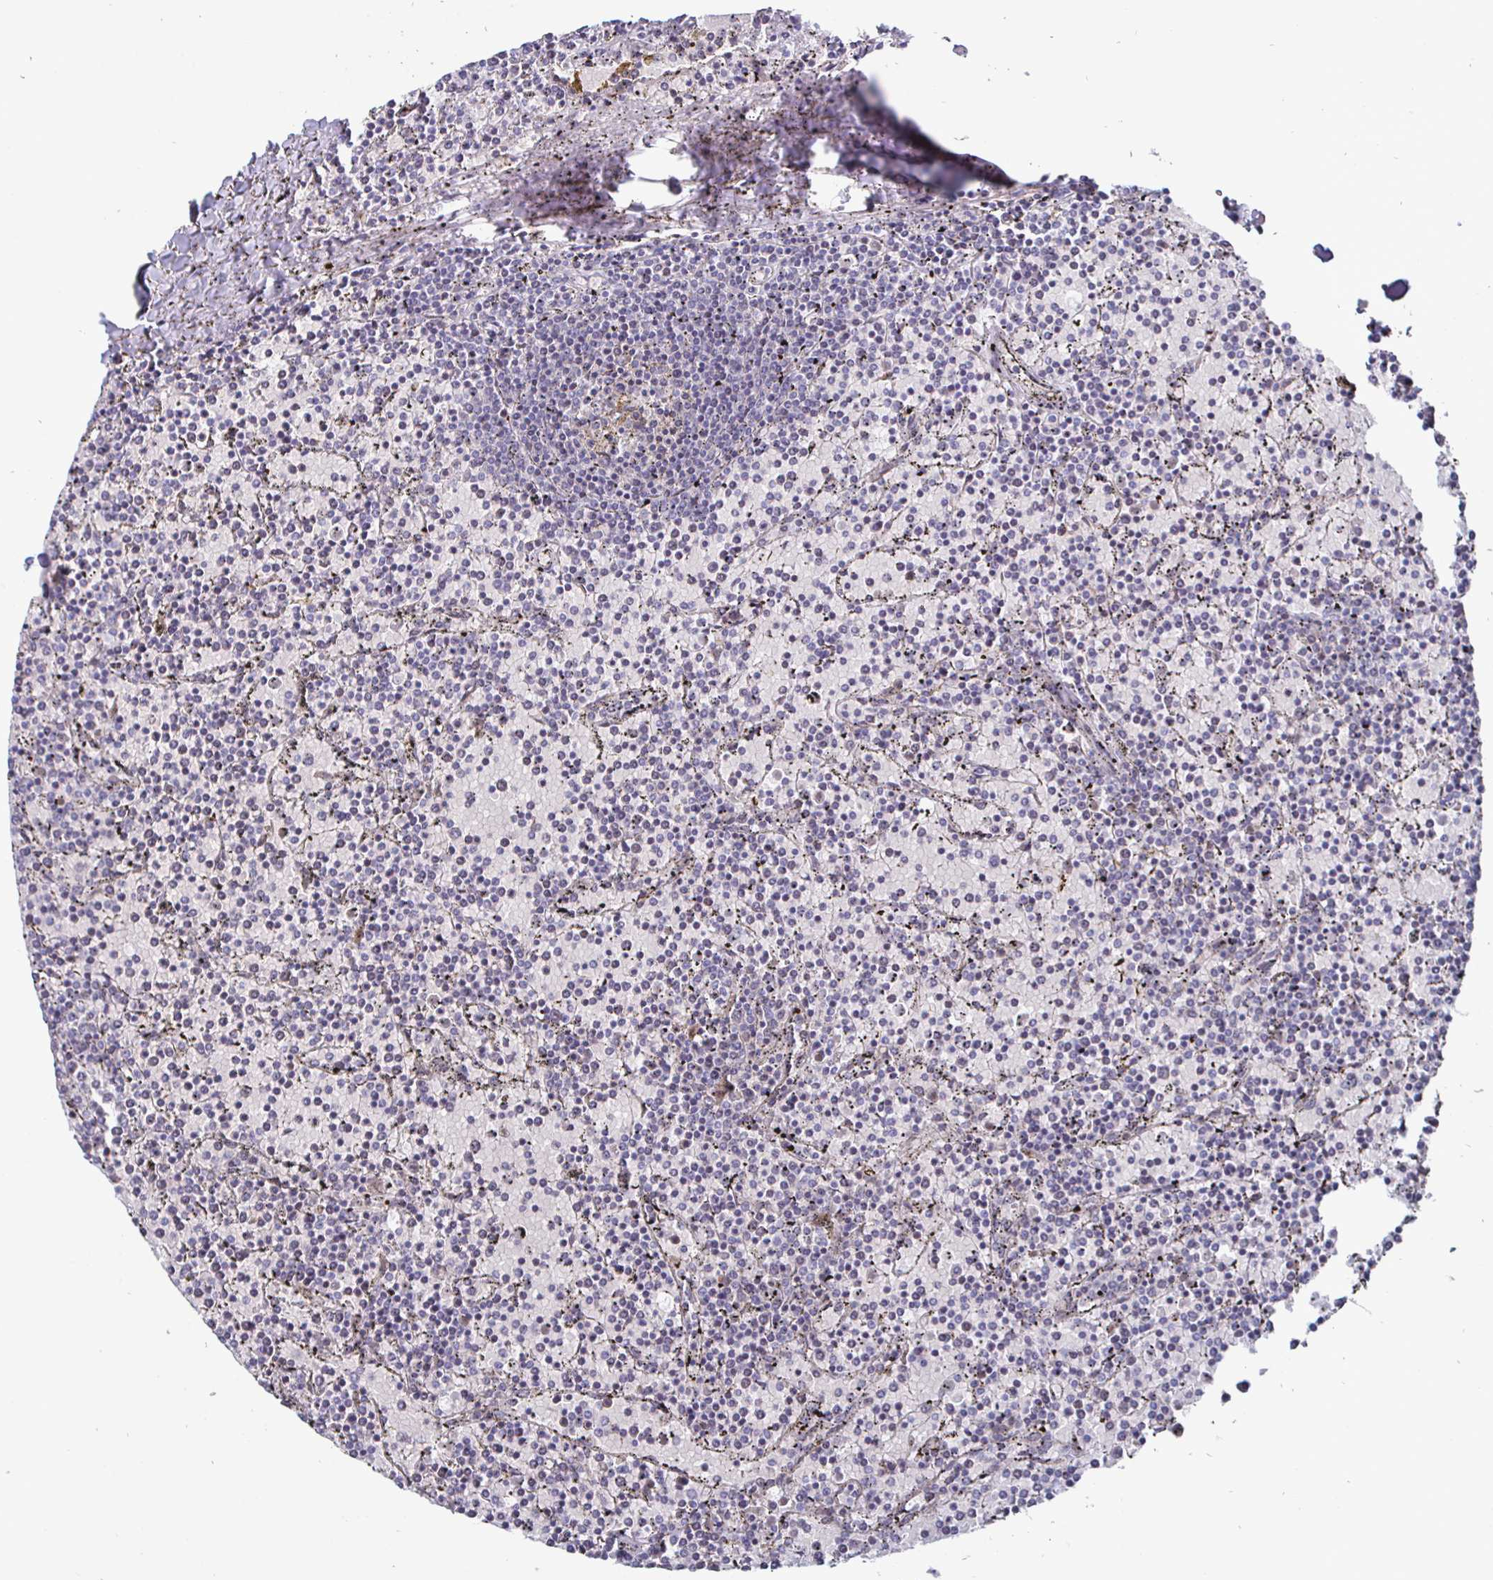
{"staining": {"intensity": "negative", "quantity": "none", "location": "none"}, "tissue": "lymphoma", "cell_type": "Tumor cells", "image_type": "cancer", "snomed": [{"axis": "morphology", "description": "Malignant lymphoma, non-Hodgkin's type, Low grade"}, {"axis": "topography", "description": "Spleen"}], "caption": "High power microscopy histopathology image of an immunohistochemistry histopathology image of malignant lymphoma, non-Hodgkin's type (low-grade), revealing no significant expression in tumor cells.", "gene": "DMRTB1", "patient": {"sex": "female", "age": 77}}